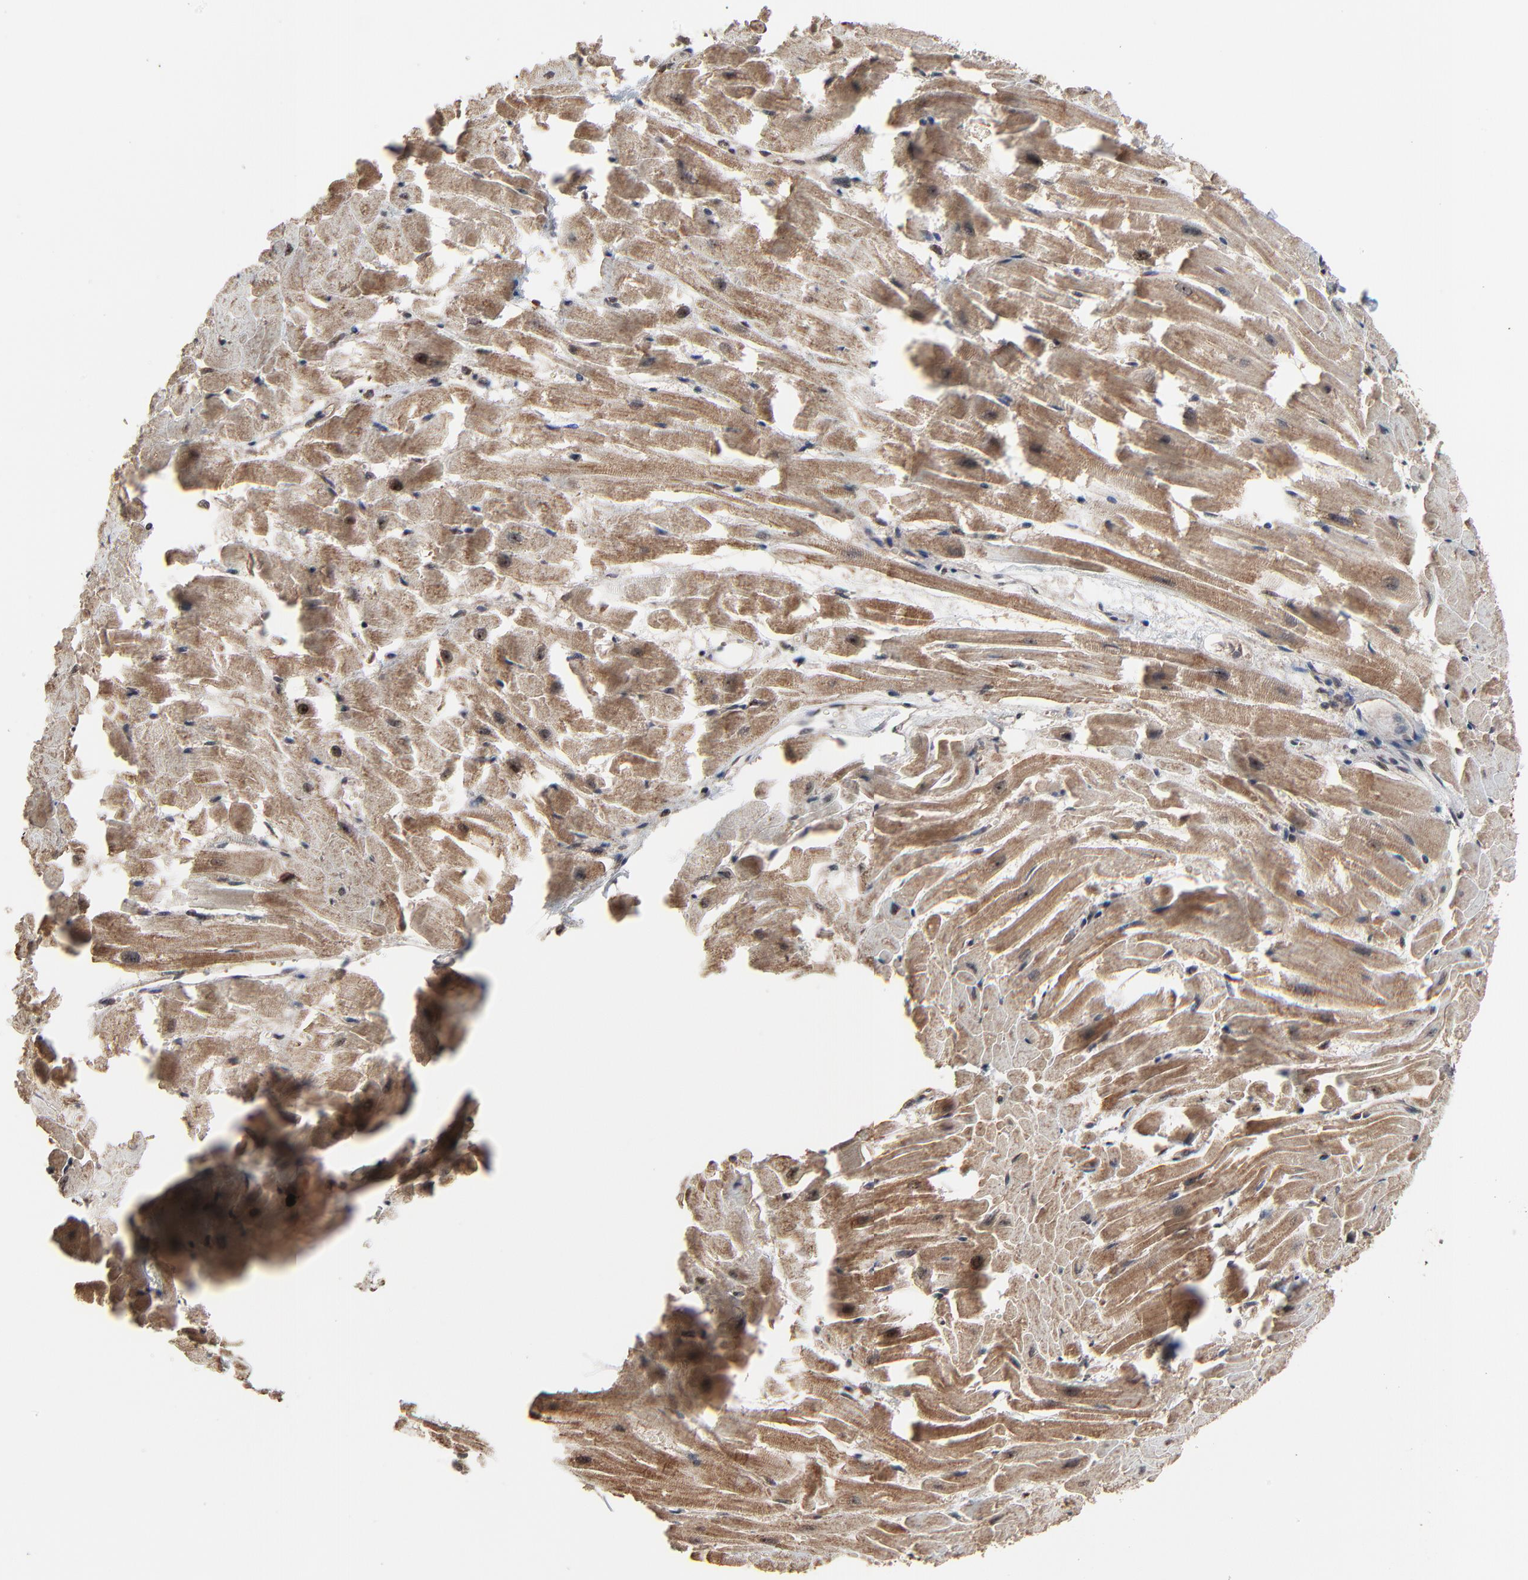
{"staining": {"intensity": "moderate", "quantity": "25%-75%", "location": "cytoplasmic/membranous"}, "tissue": "heart muscle", "cell_type": "Cardiomyocytes", "image_type": "normal", "snomed": [{"axis": "morphology", "description": "Normal tissue, NOS"}, {"axis": "topography", "description": "Heart"}], "caption": "The image displays a brown stain indicating the presence of a protein in the cytoplasmic/membranous of cardiomyocytes in heart muscle.", "gene": "RHOJ", "patient": {"sex": "female", "age": 19}}